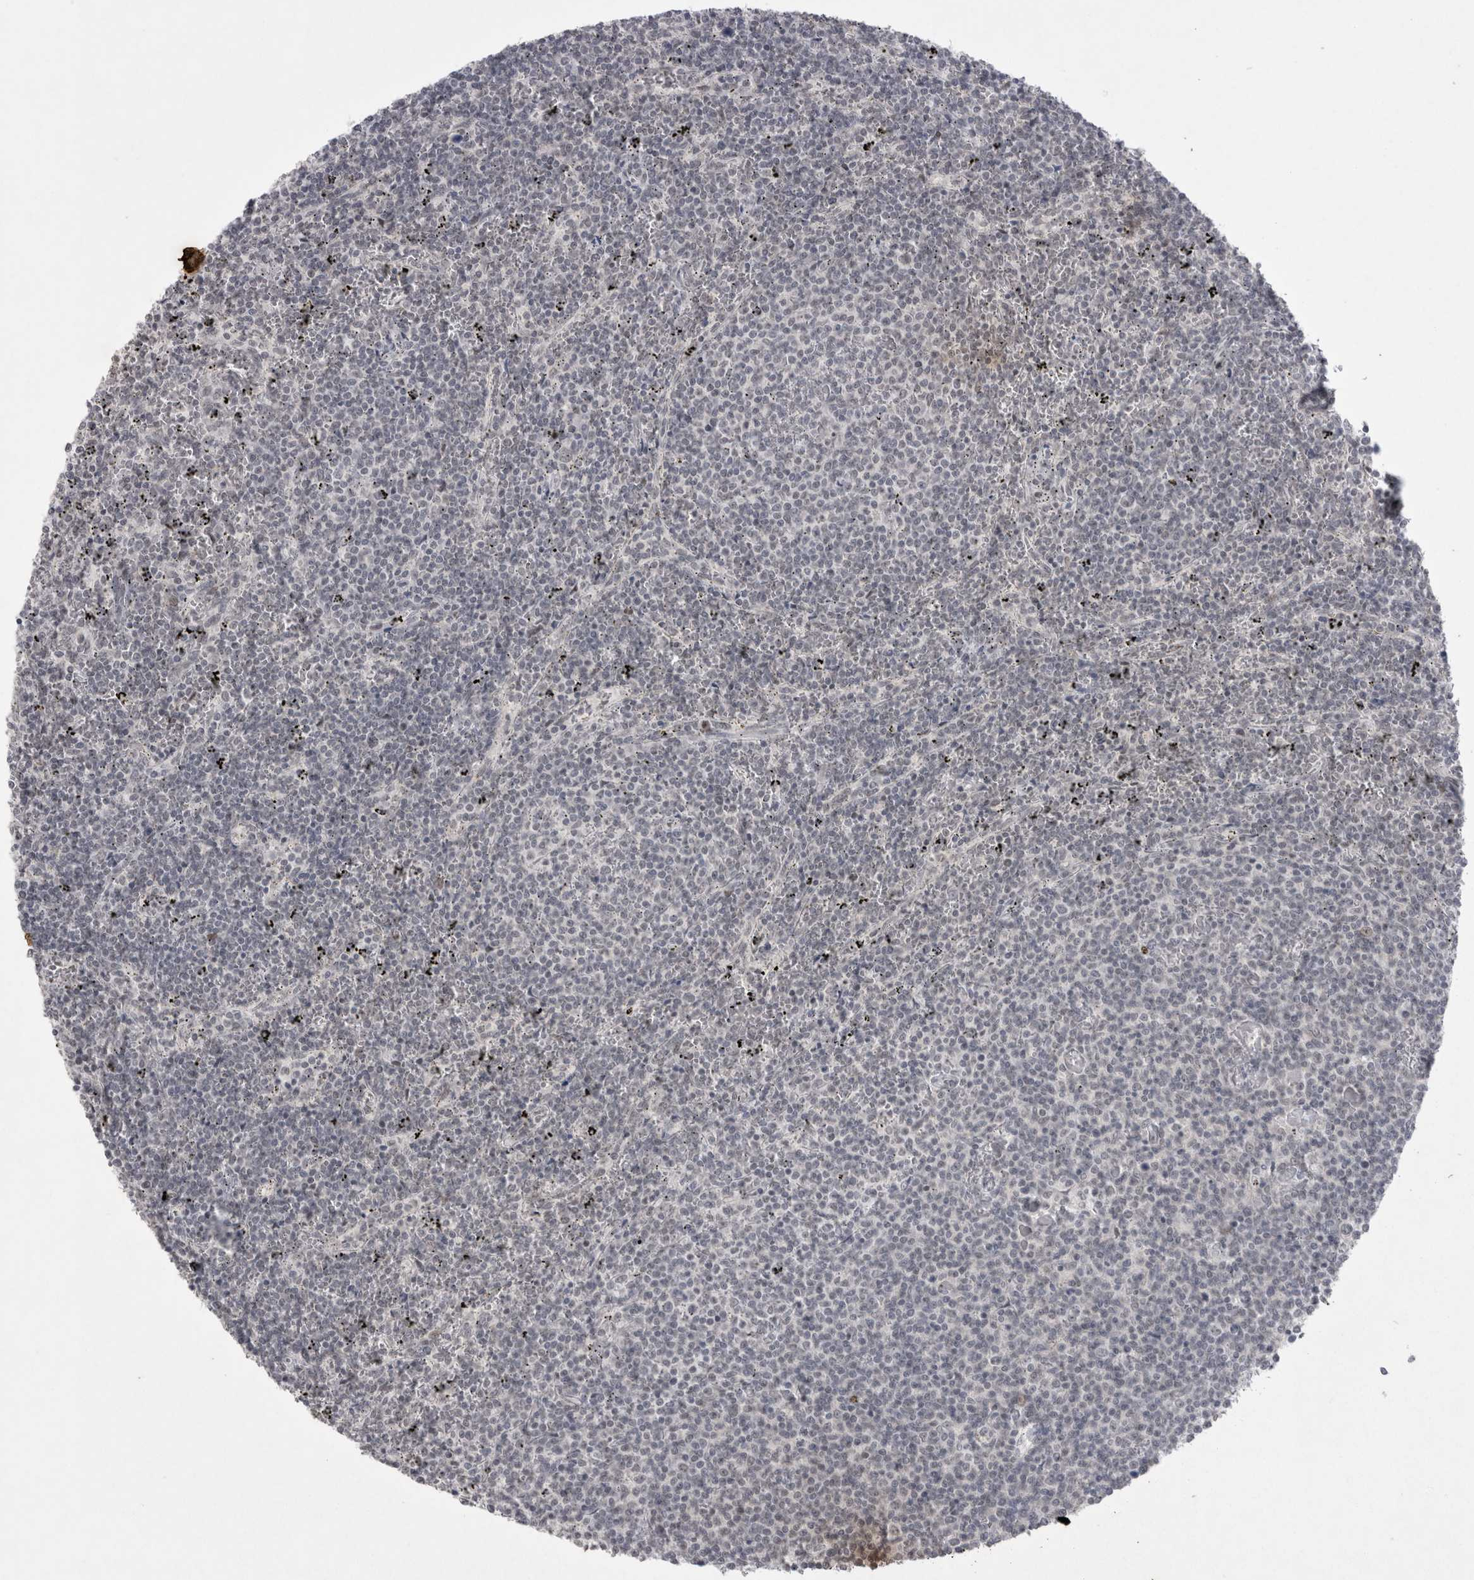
{"staining": {"intensity": "negative", "quantity": "none", "location": "none"}, "tissue": "lymphoma", "cell_type": "Tumor cells", "image_type": "cancer", "snomed": [{"axis": "morphology", "description": "Malignant lymphoma, non-Hodgkin's type, Low grade"}, {"axis": "topography", "description": "Spleen"}], "caption": "Photomicrograph shows no protein expression in tumor cells of low-grade malignant lymphoma, non-Hodgkin's type tissue.", "gene": "DDX4", "patient": {"sex": "female", "age": 50}}